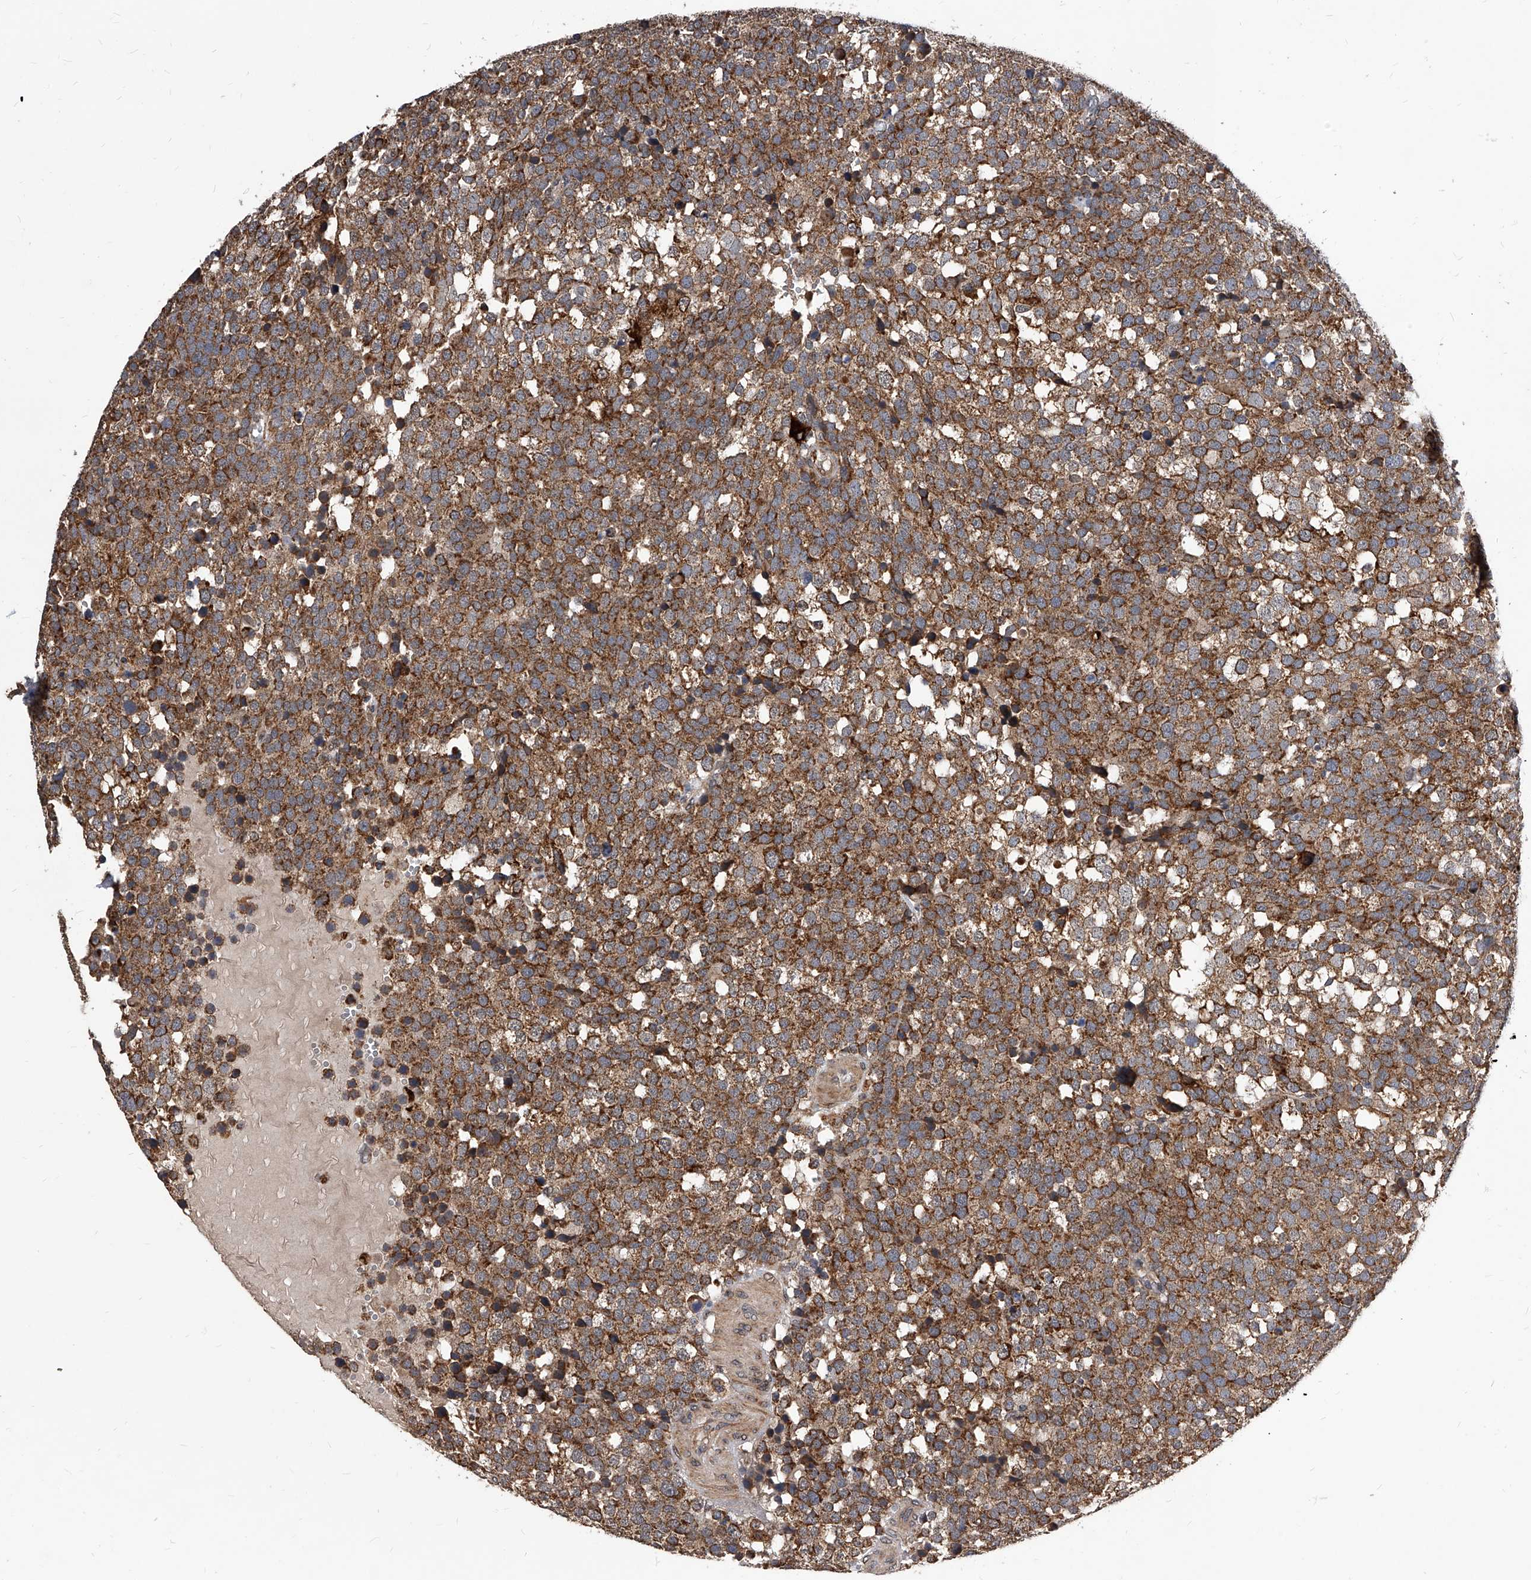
{"staining": {"intensity": "moderate", "quantity": ">75%", "location": "cytoplasmic/membranous"}, "tissue": "testis cancer", "cell_type": "Tumor cells", "image_type": "cancer", "snomed": [{"axis": "morphology", "description": "Seminoma, NOS"}, {"axis": "topography", "description": "Testis"}], "caption": "Tumor cells display moderate cytoplasmic/membranous positivity in about >75% of cells in testis cancer. (DAB (3,3'-diaminobenzidine) IHC with brightfield microscopy, high magnification).", "gene": "SOBP", "patient": {"sex": "male", "age": 71}}